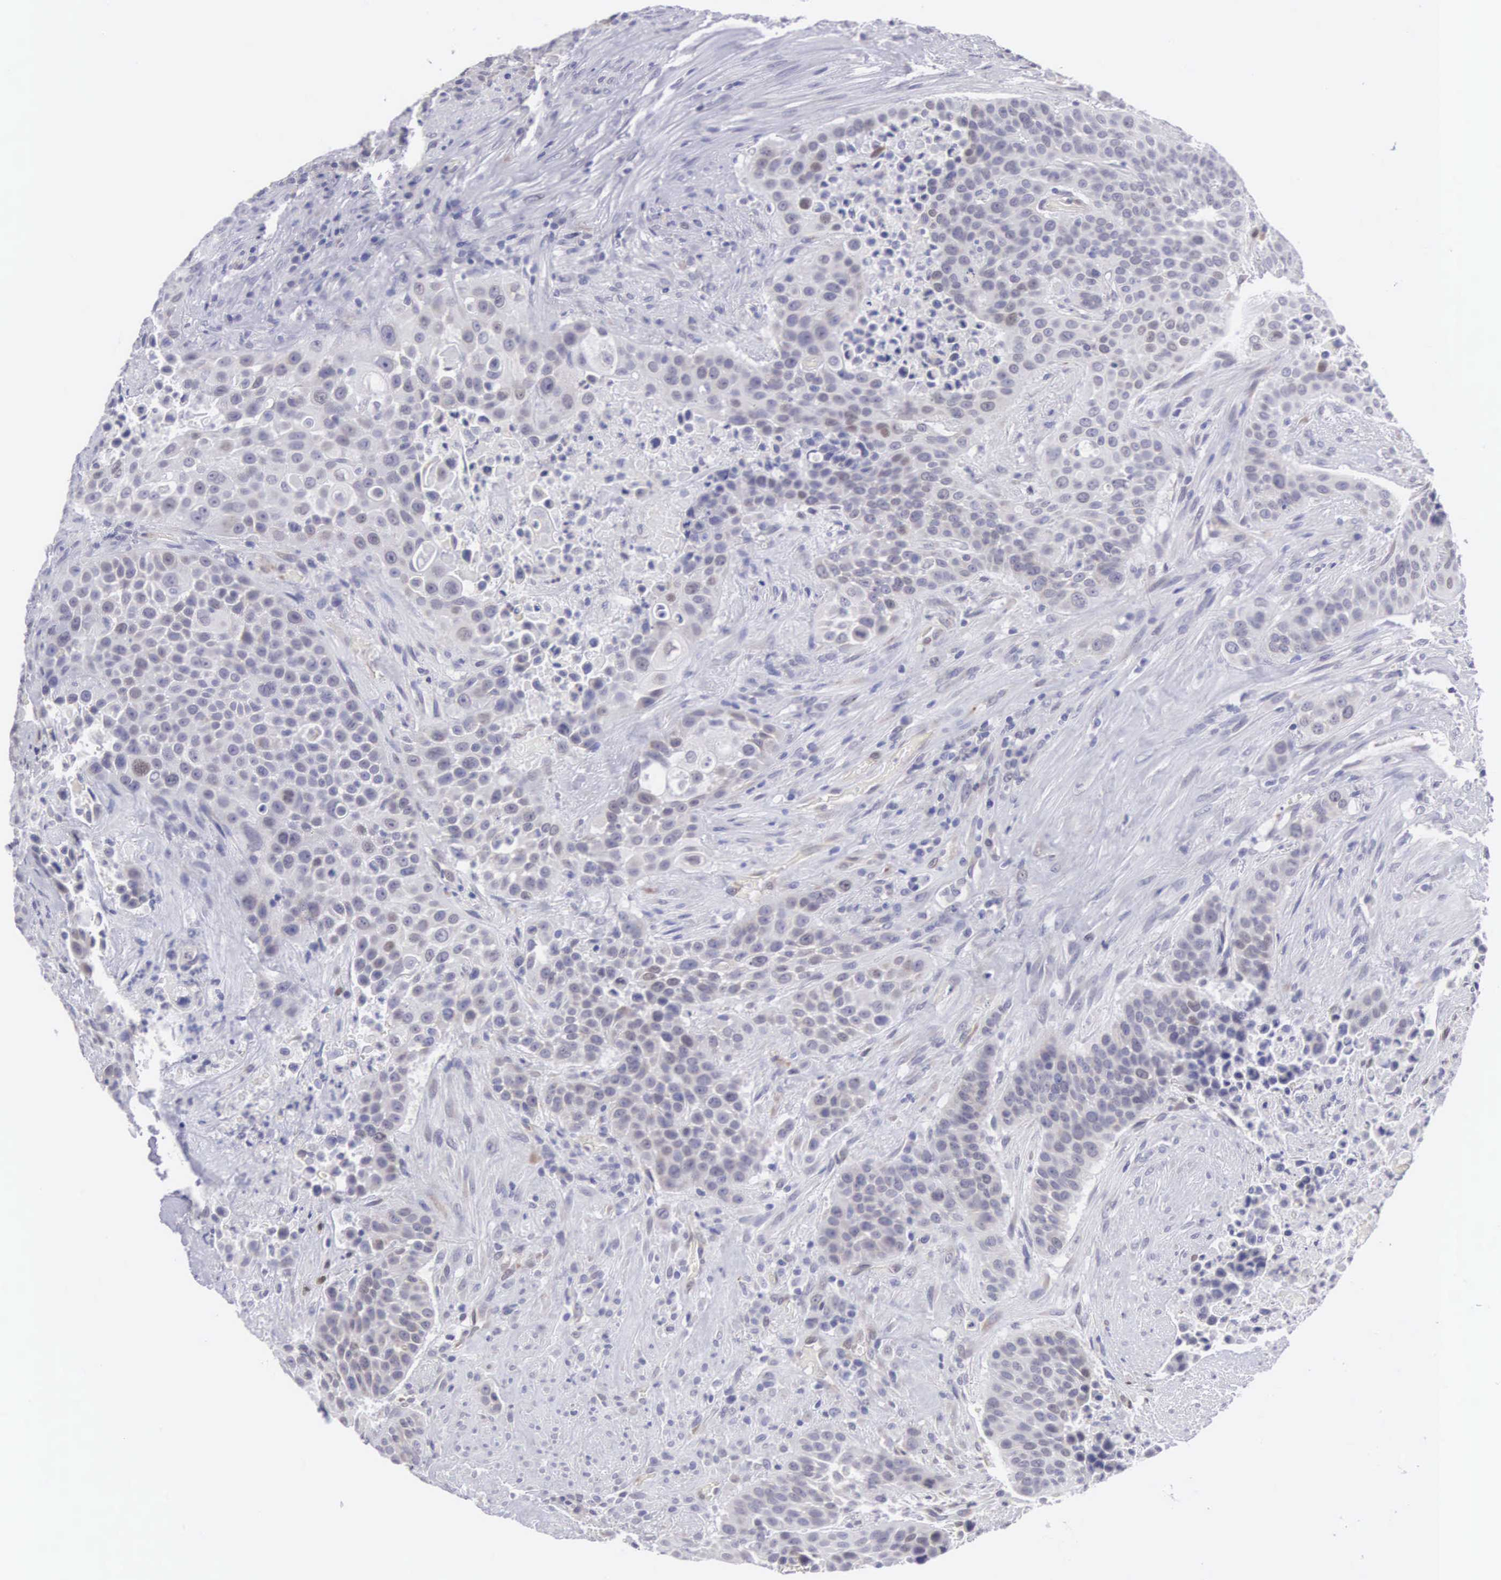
{"staining": {"intensity": "negative", "quantity": "none", "location": "none"}, "tissue": "urothelial cancer", "cell_type": "Tumor cells", "image_type": "cancer", "snomed": [{"axis": "morphology", "description": "Urothelial carcinoma, High grade"}, {"axis": "topography", "description": "Urinary bladder"}], "caption": "This is a image of IHC staining of high-grade urothelial carcinoma, which shows no positivity in tumor cells.", "gene": "SOX11", "patient": {"sex": "male", "age": 74}}